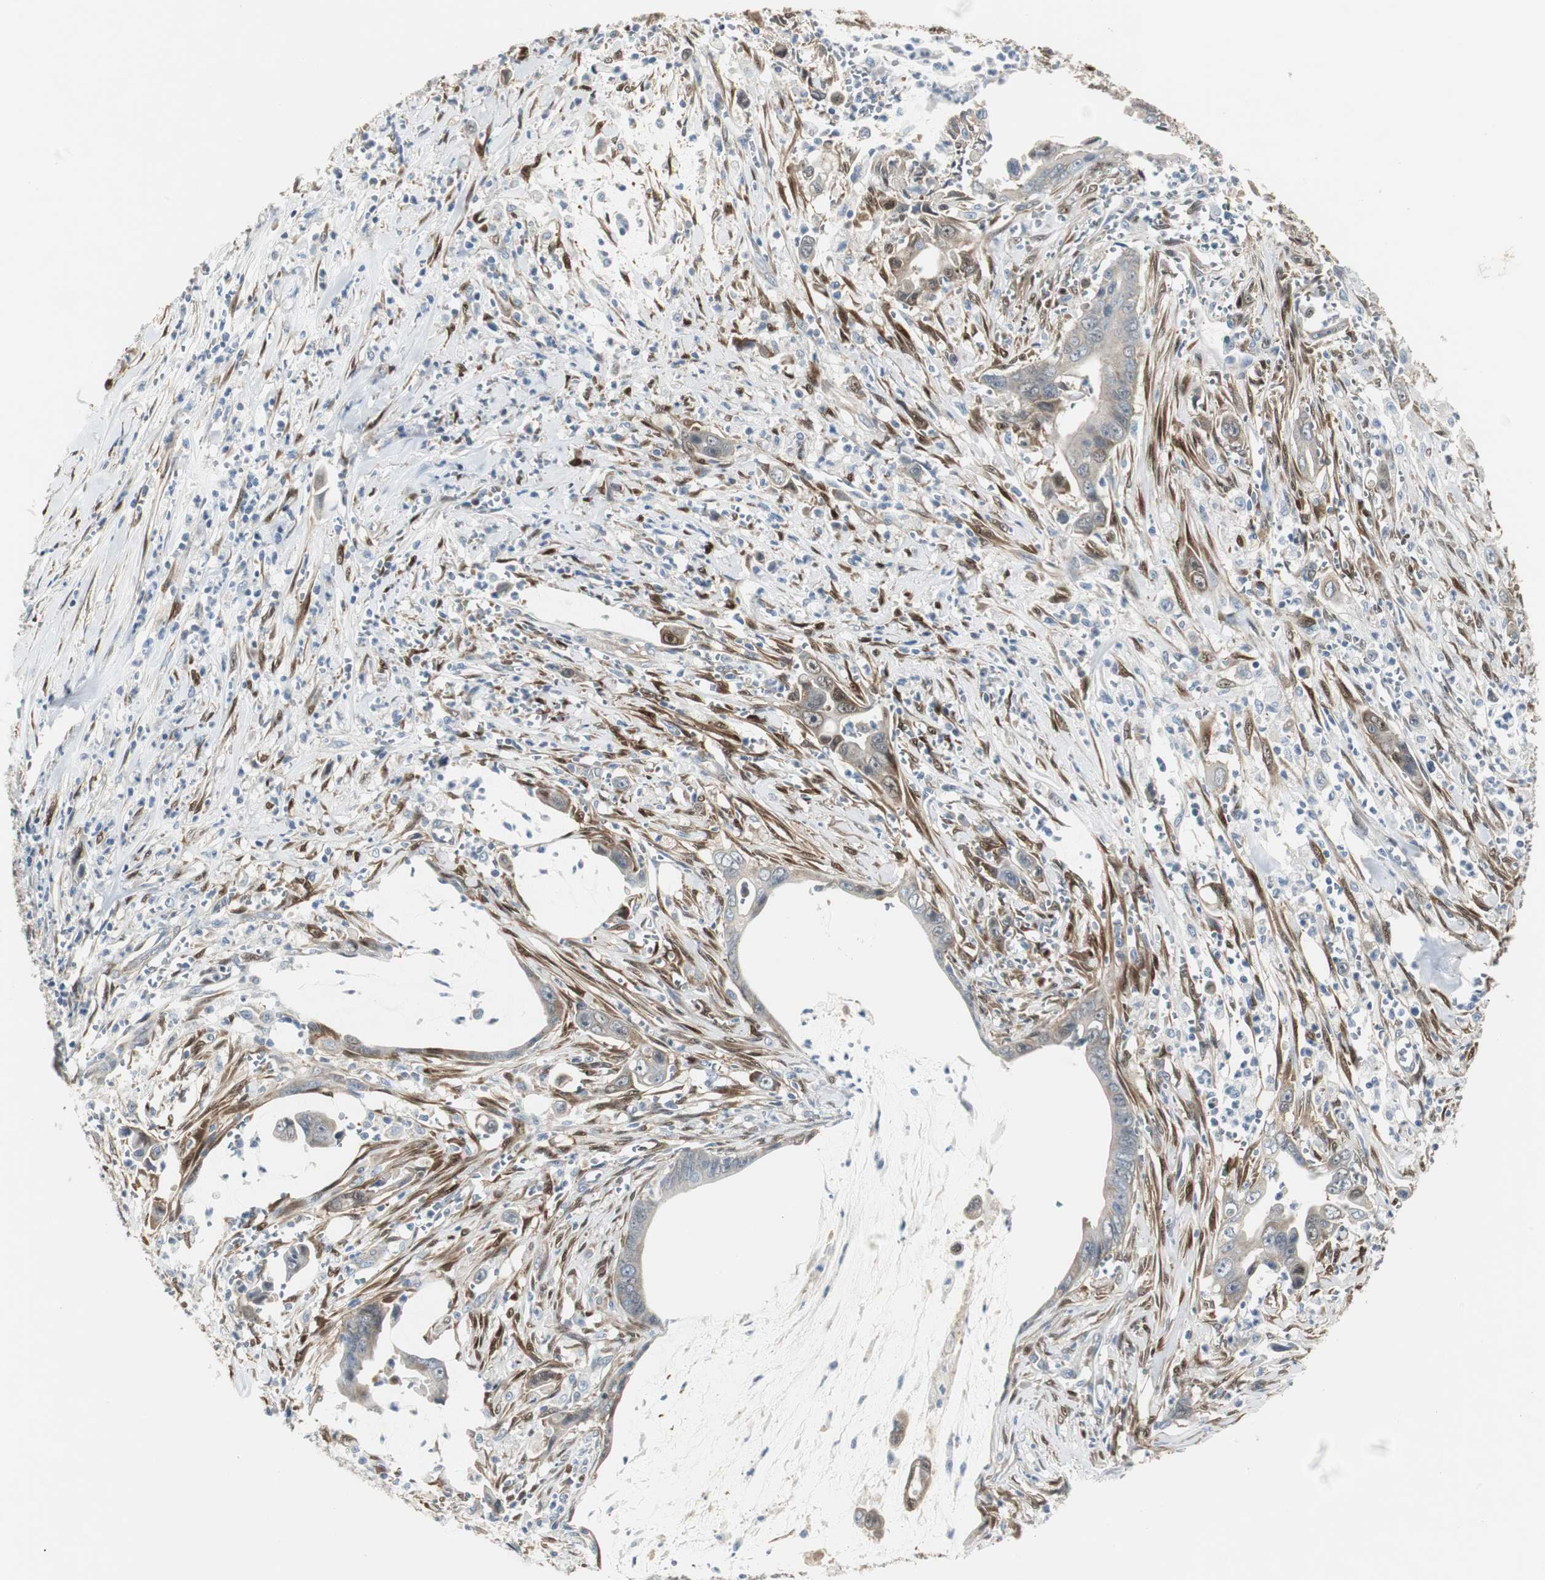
{"staining": {"intensity": "weak", "quantity": "25%-75%", "location": "cytoplasmic/membranous"}, "tissue": "pancreatic cancer", "cell_type": "Tumor cells", "image_type": "cancer", "snomed": [{"axis": "morphology", "description": "Adenocarcinoma, NOS"}, {"axis": "topography", "description": "Pancreas"}], "caption": "A high-resolution image shows immunohistochemistry staining of pancreatic cancer, which displays weak cytoplasmic/membranous positivity in approximately 25%-75% of tumor cells.", "gene": "FHL2", "patient": {"sex": "male", "age": 59}}